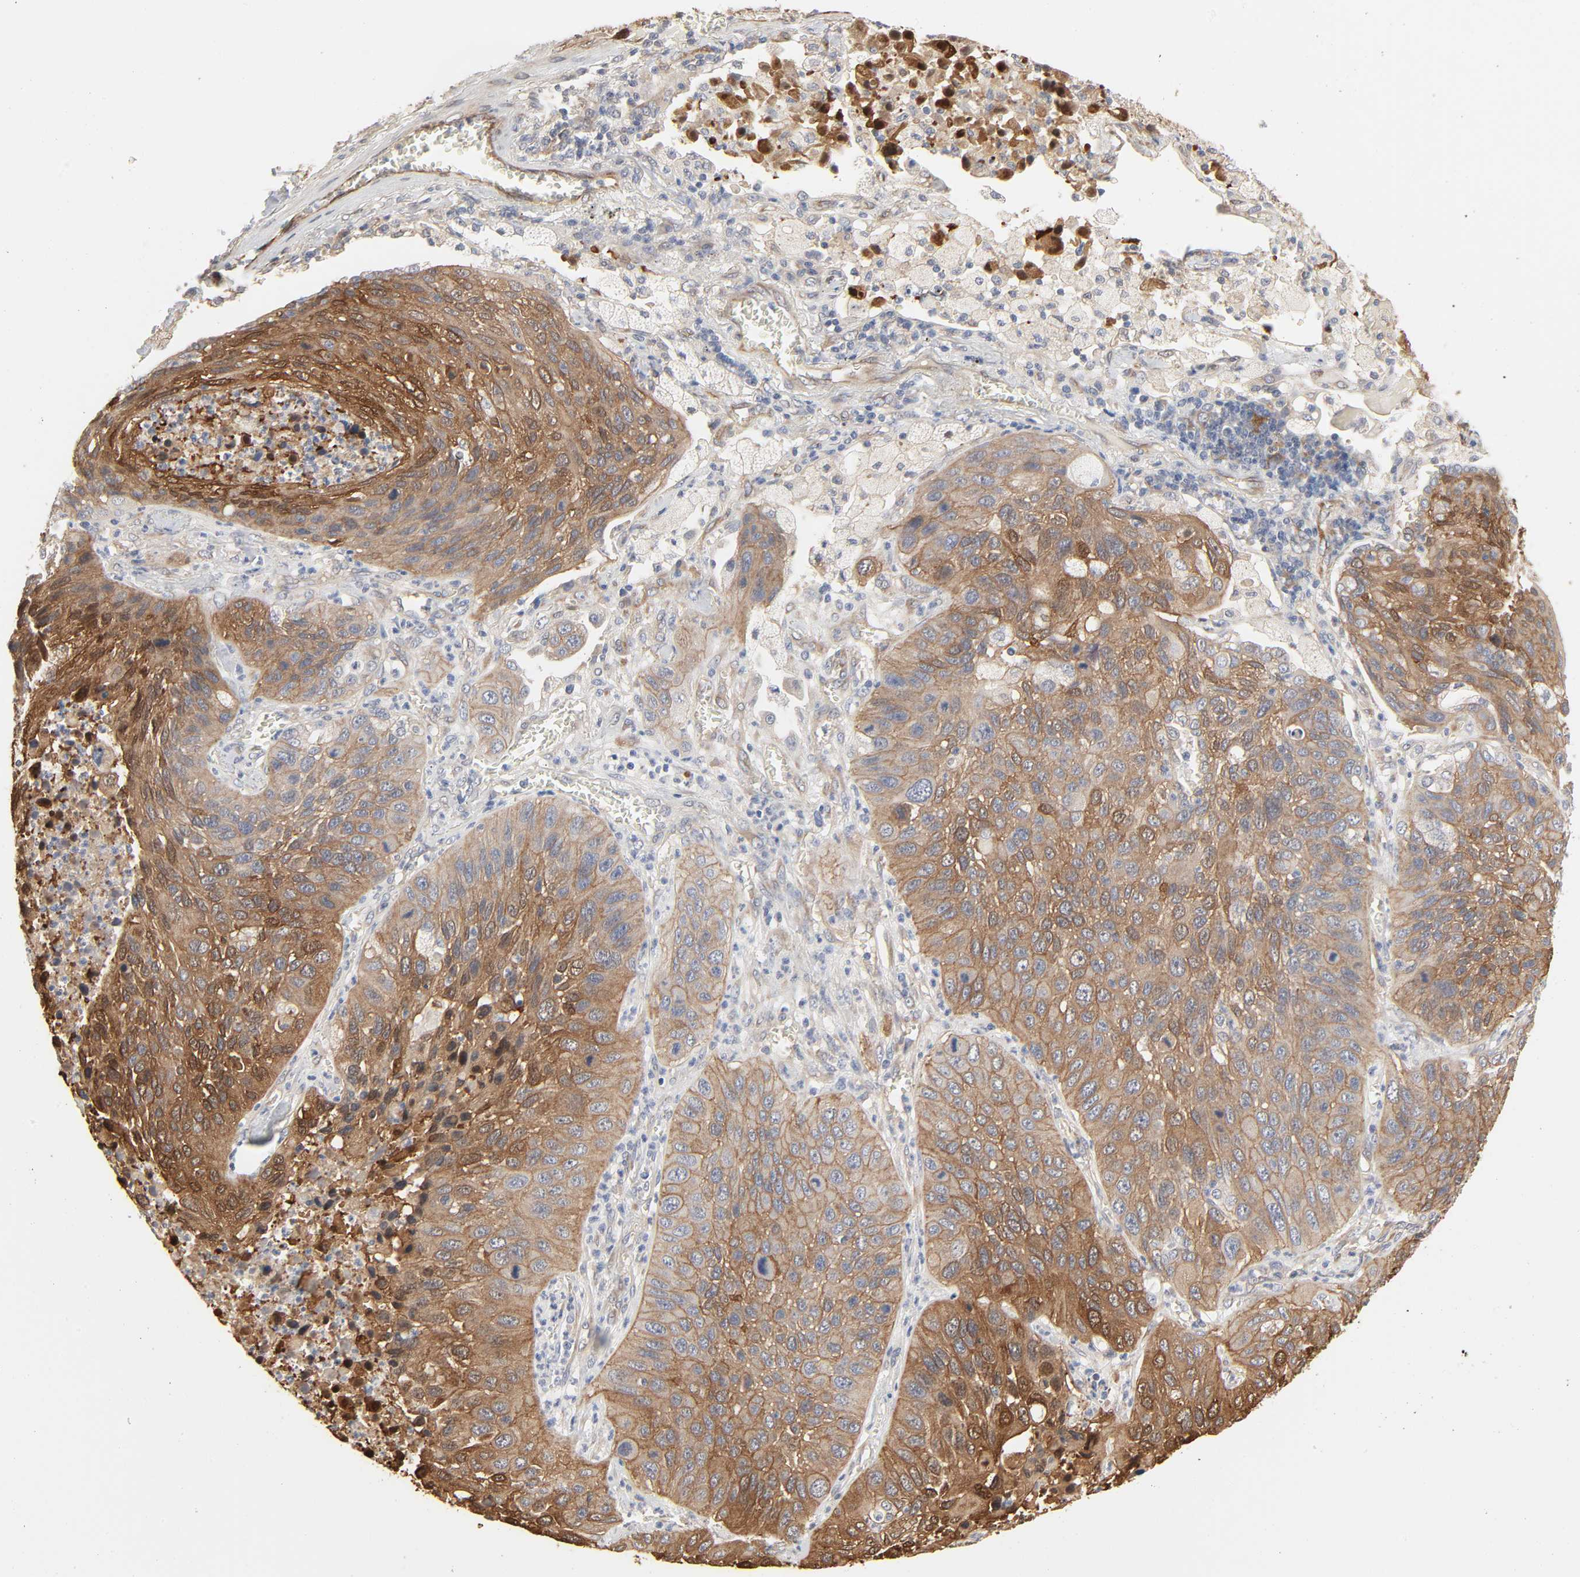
{"staining": {"intensity": "moderate", "quantity": ">75%", "location": "cytoplasmic/membranous"}, "tissue": "lung cancer", "cell_type": "Tumor cells", "image_type": "cancer", "snomed": [{"axis": "morphology", "description": "Squamous cell carcinoma, NOS"}, {"axis": "topography", "description": "Lung"}], "caption": "Lung cancer tissue shows moderate cytoplasmic/membranous expression in approximately >75% of tumor cells, visualized by immunohistochemistry.", "gene": "NDRG2", "patient": {"sex": "female", "age": 76}}